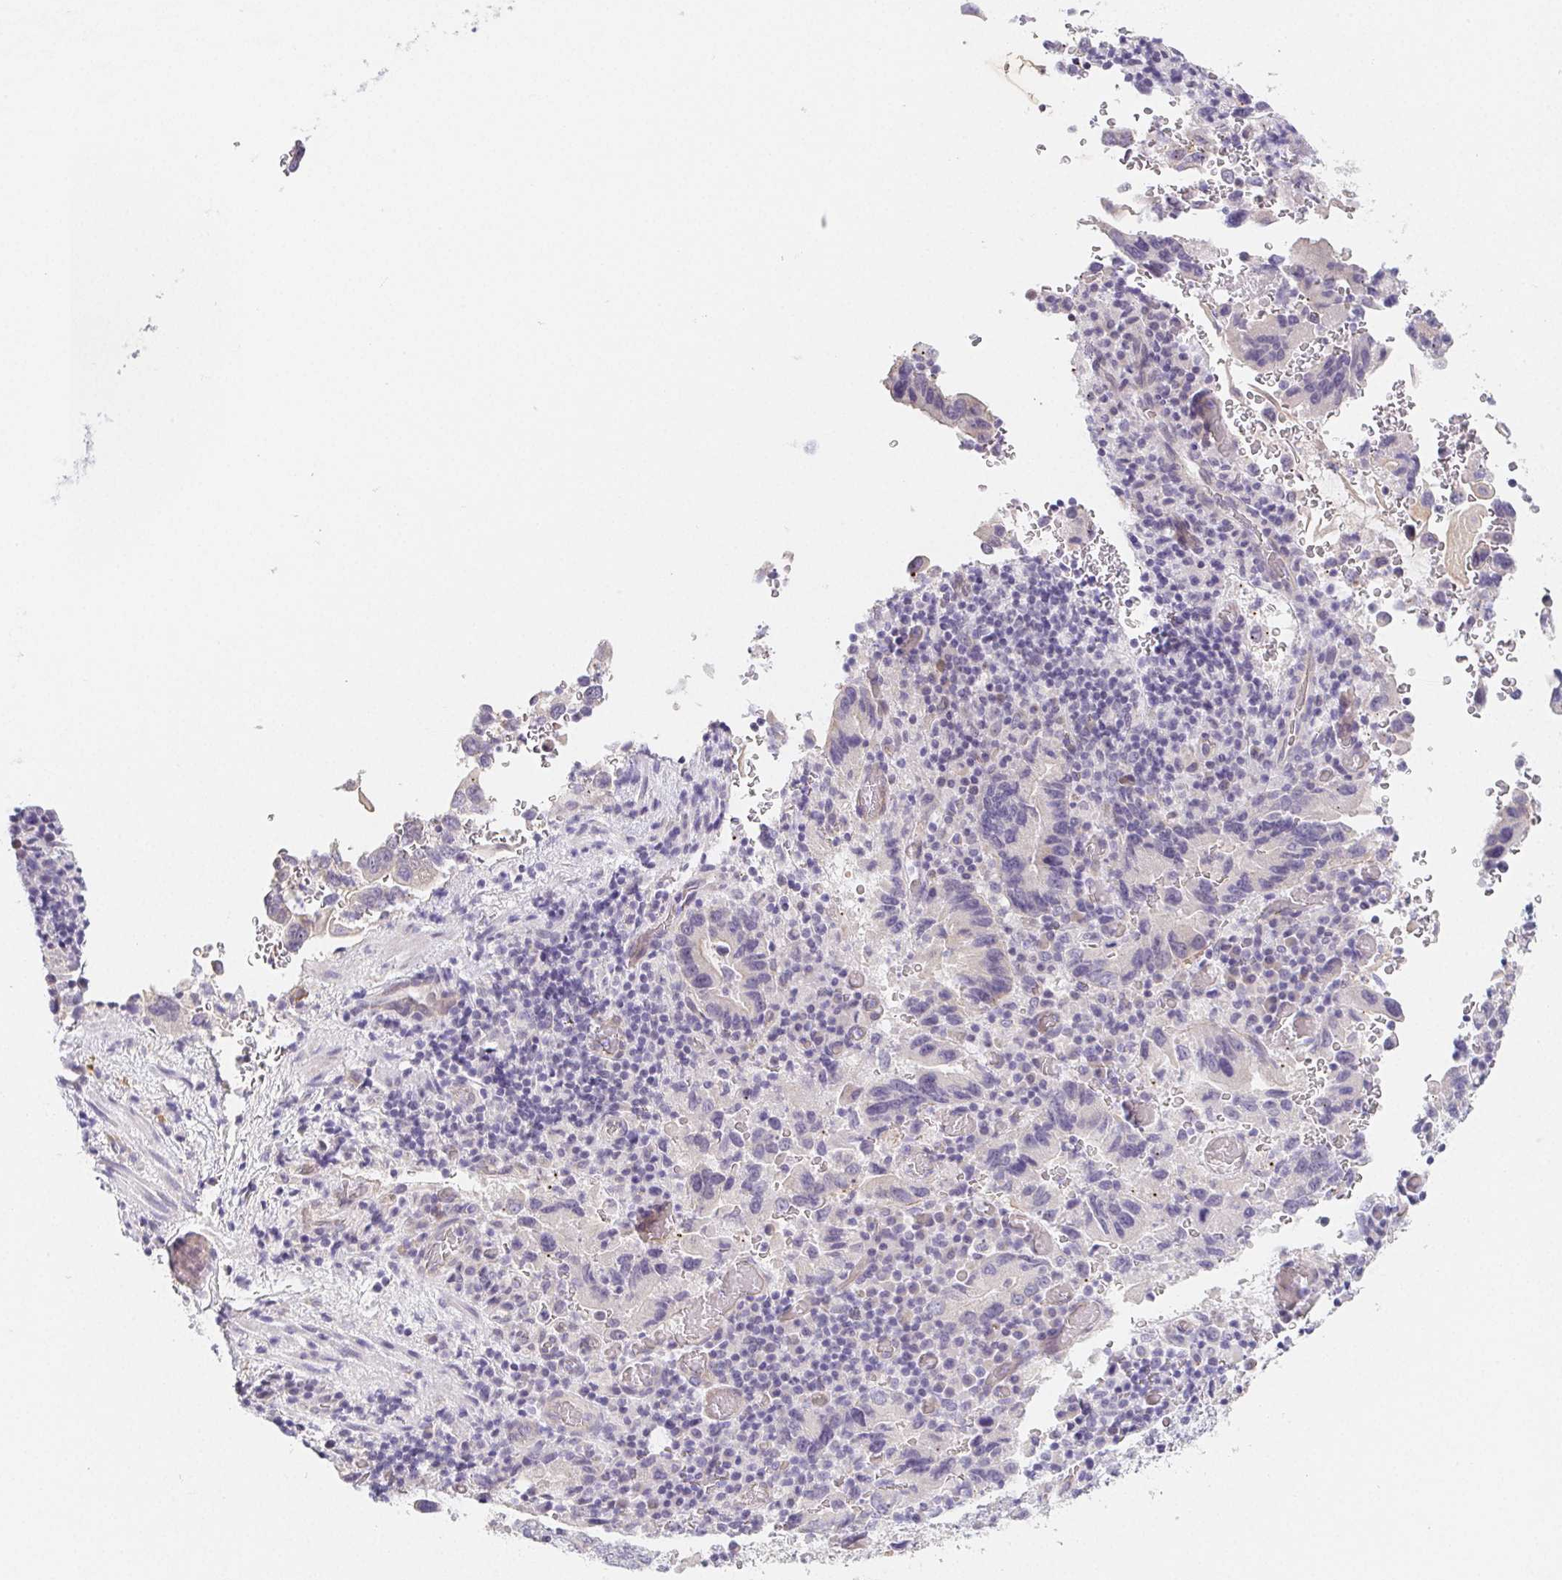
{"staining": {"intensity": "negative", "quantity": "none", "location": "none"}, "tissue": "stomach cancer", "cell_type": "Tumor cells", "image_type": "cancer", "snomed": [{"axis": "morphology", "description": "Adenocarcinoma, NOS"}, {"axis": "topography", "description": "Stomach, upper"}], "caption": "Immunohistochemical staining of stomach adenocarcinoma exhibits no significant expression in tumor cells.", "gene": "ZBBX", "patient": {"sex": "male", "age": 74}}